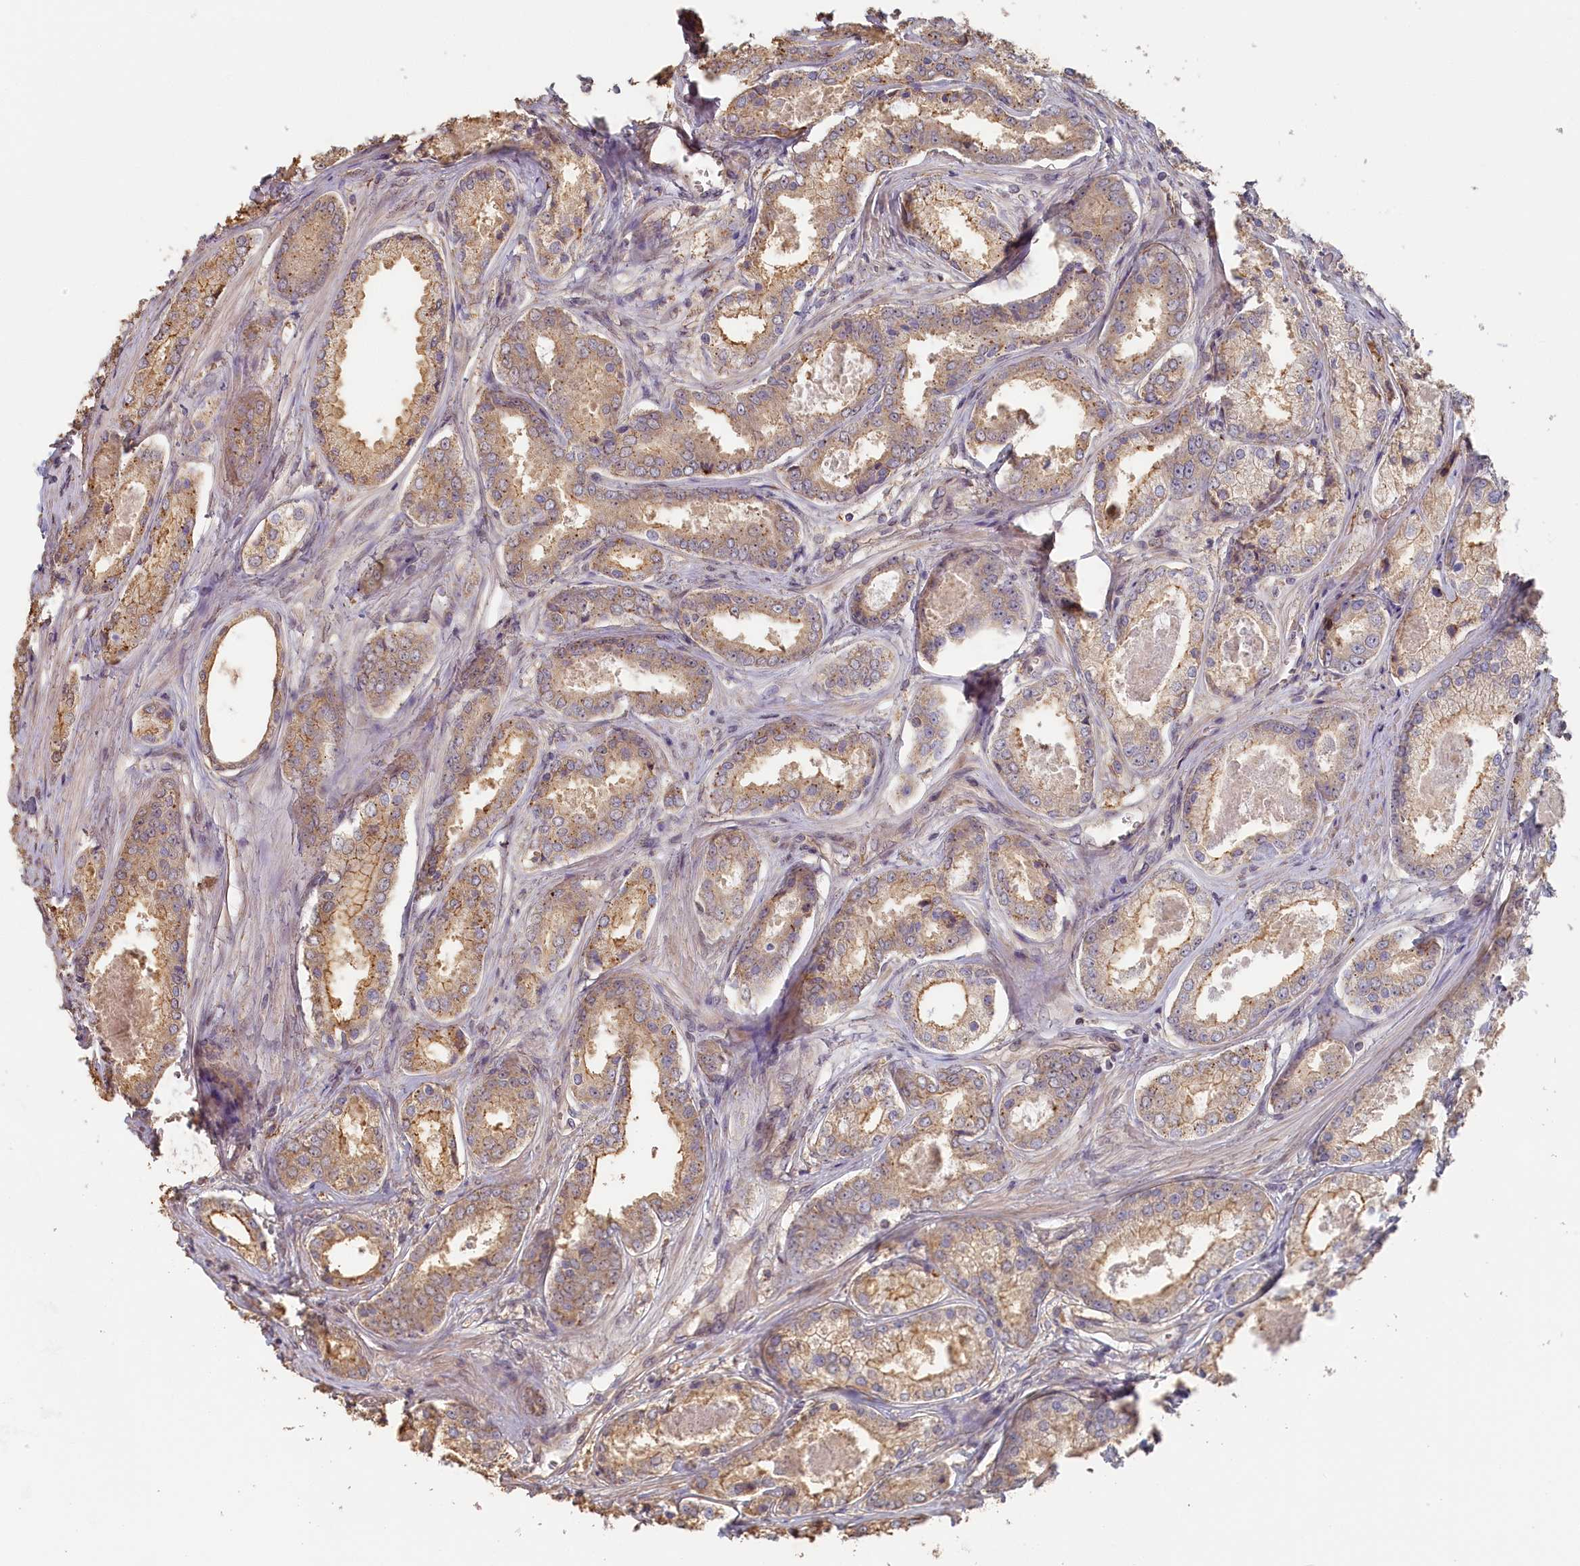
{"staining": {"intensity": "weak", "quantity": ">75%", "location": "cytoplasmic/membranous"}, "tissue": "prostate cancer", "cell_type": "Tumor cells", "image_type": "cancer", "snomed": [{"axis": "morphology", "description": "Adenocarcinoma, Low grade"}, {"axis": "topography", "description": "Prostate"}], "caption": "Prostate low-grade adenocarcinoma stained for a protein displays weak cytoplasmic/membranous positivity in tumor cells.", "gene": "STX16", "patient": {"sex": "male", "age": 68}}